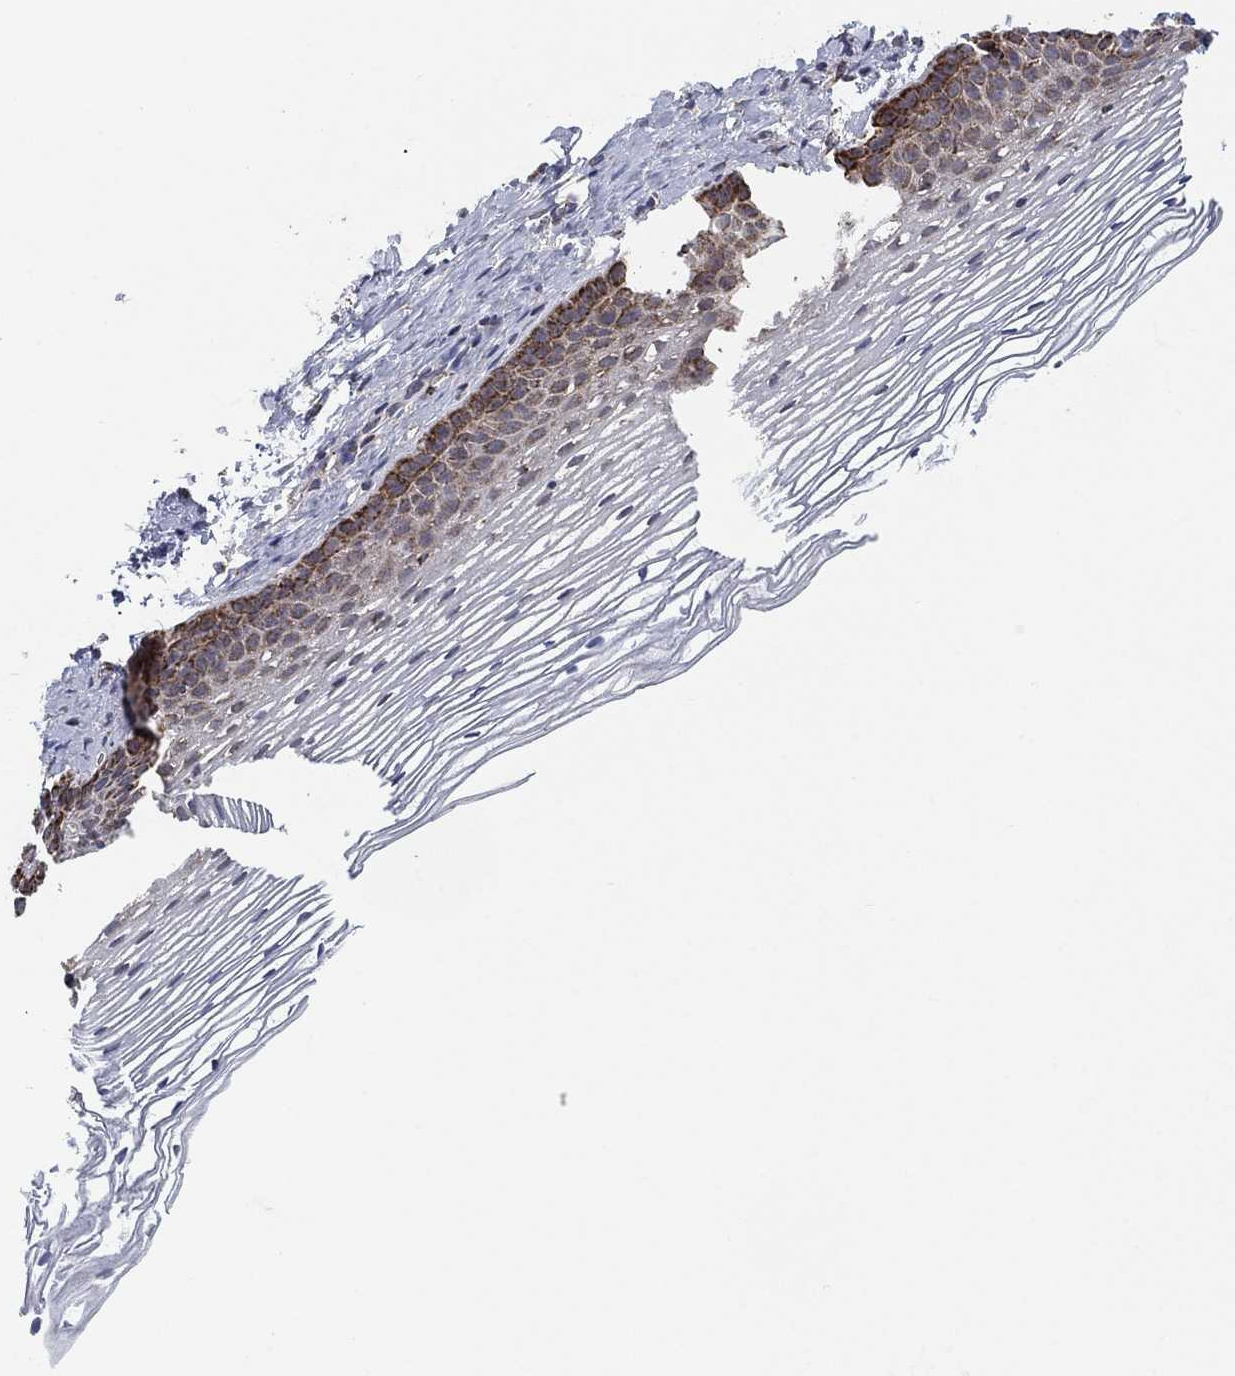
{"staining": {"intensity": "strong", "quantity": "<25%", "location": "cytoplasmic/membranous"}, "tissue": "cervix", "cell_type": "Squamous epithelial cells", "image_type": "normal", "snomed": [{"axis": "morphology", "description": "Normal tissue, NOS"}, {"axis": "topography", "description": "Cervix"}], "caption": "Human cervix stained for a protein (brown) exhibits strong cytoplasmic/membranous positive expression in about <25% of squamous epithelial cells.", "gene": "PSMG4", "patient": {"sex": "female", "age": 39}}